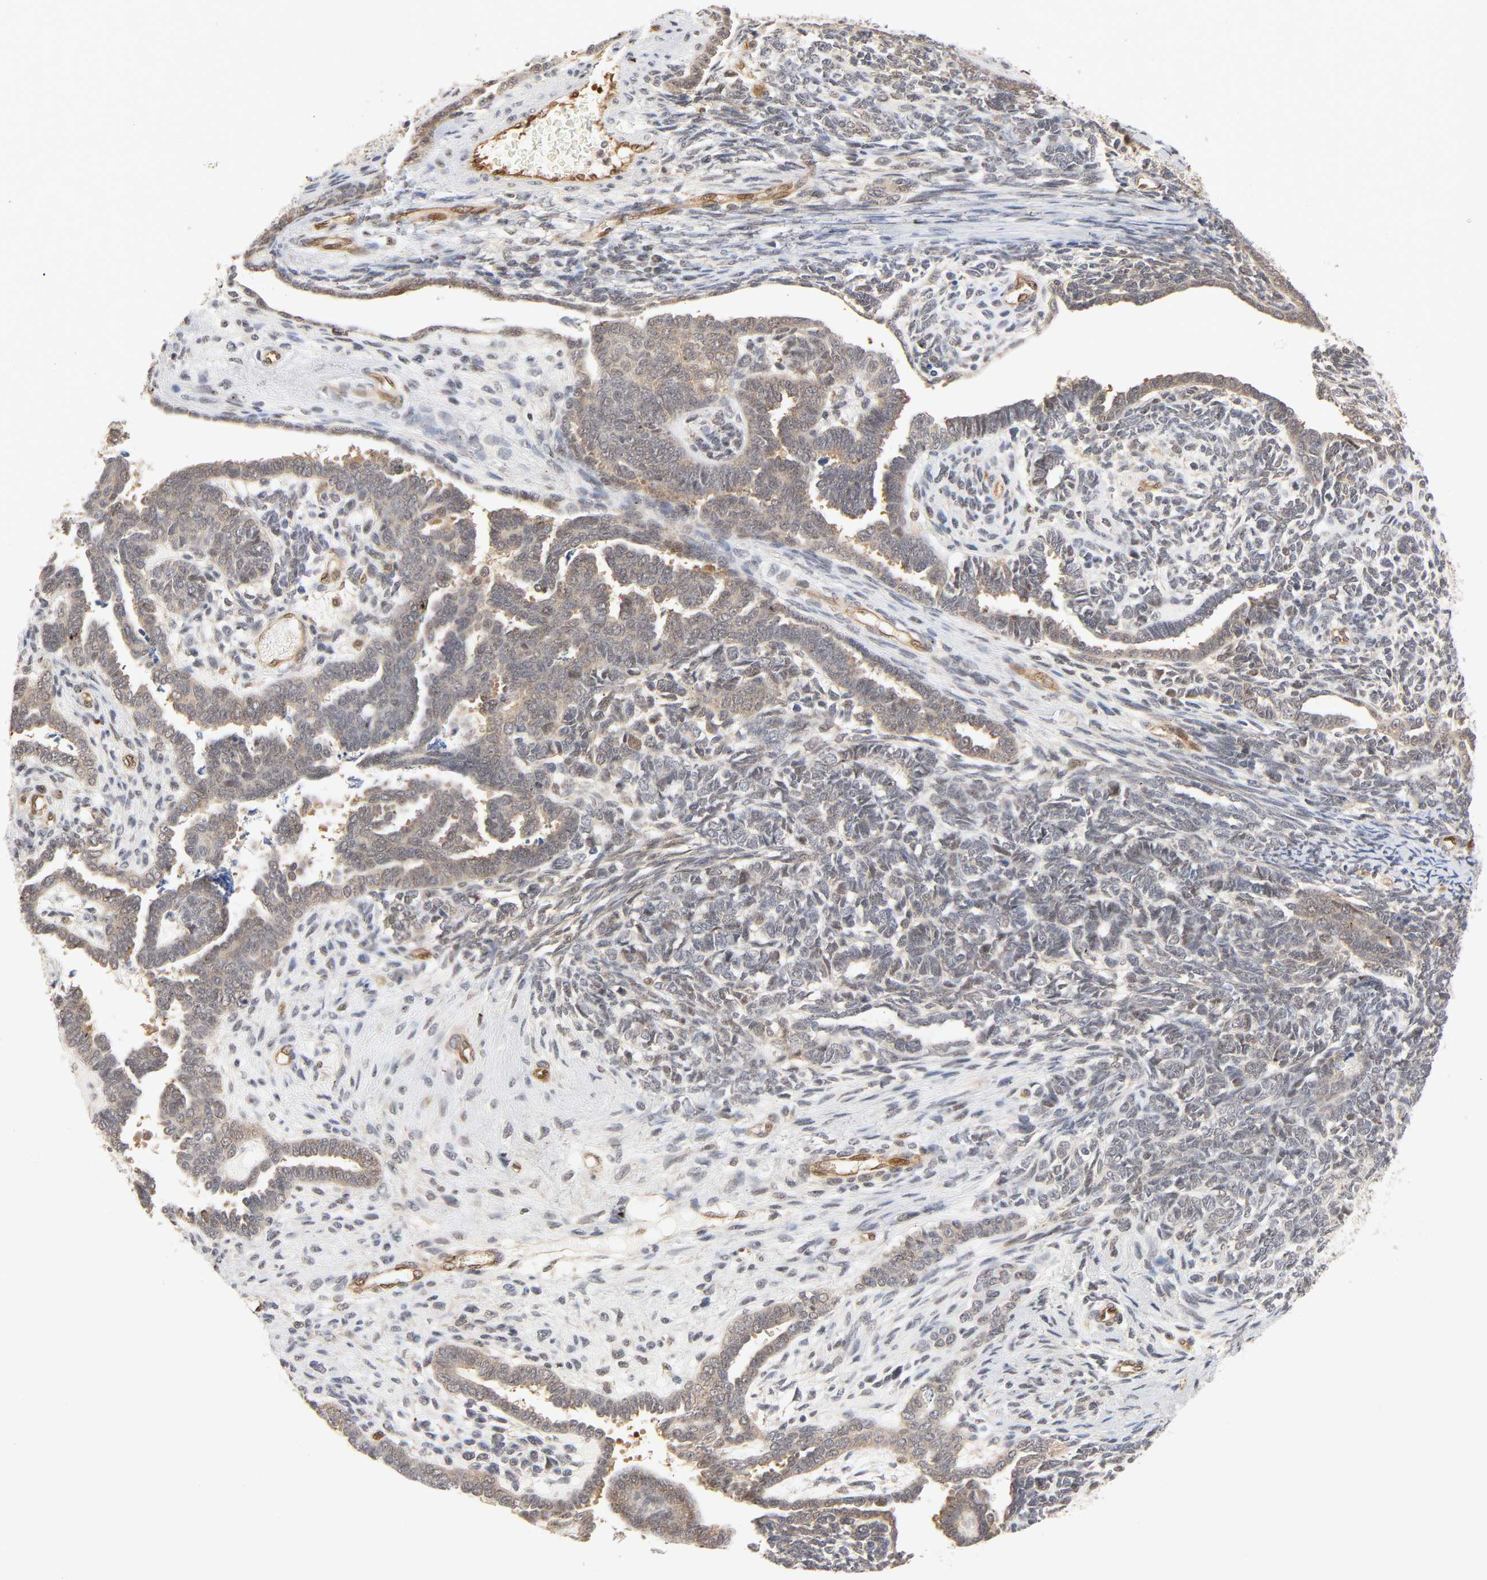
{"staining": {"intensity": "weak", "quantity": ">75%", "location": "cytoplasmic/membranous,nuclear"}, "tissue": "endometrial cancer", "cell_type": "Tumor cells", "image_type": "cancer", "snomed": [{"axis": "morphology", "description": "Neoplasm, malignant, NOS"}, {"axis": "topography", "description": "Endometrium"}], "caption": "DAB immunohistochemical staining of human endometrial cancer demonstrates weak cytoplasmic/membranous and nuclear protein positivity in about >75% of tumor cells. Using DAB (3,3'-diaminobenzidine) (brown) and hematoxylin (blue) stains, captured at high magnification using brightfield microscopy.", "gene": "CDC37", "patient": {"sex": "female", "age": 74}}